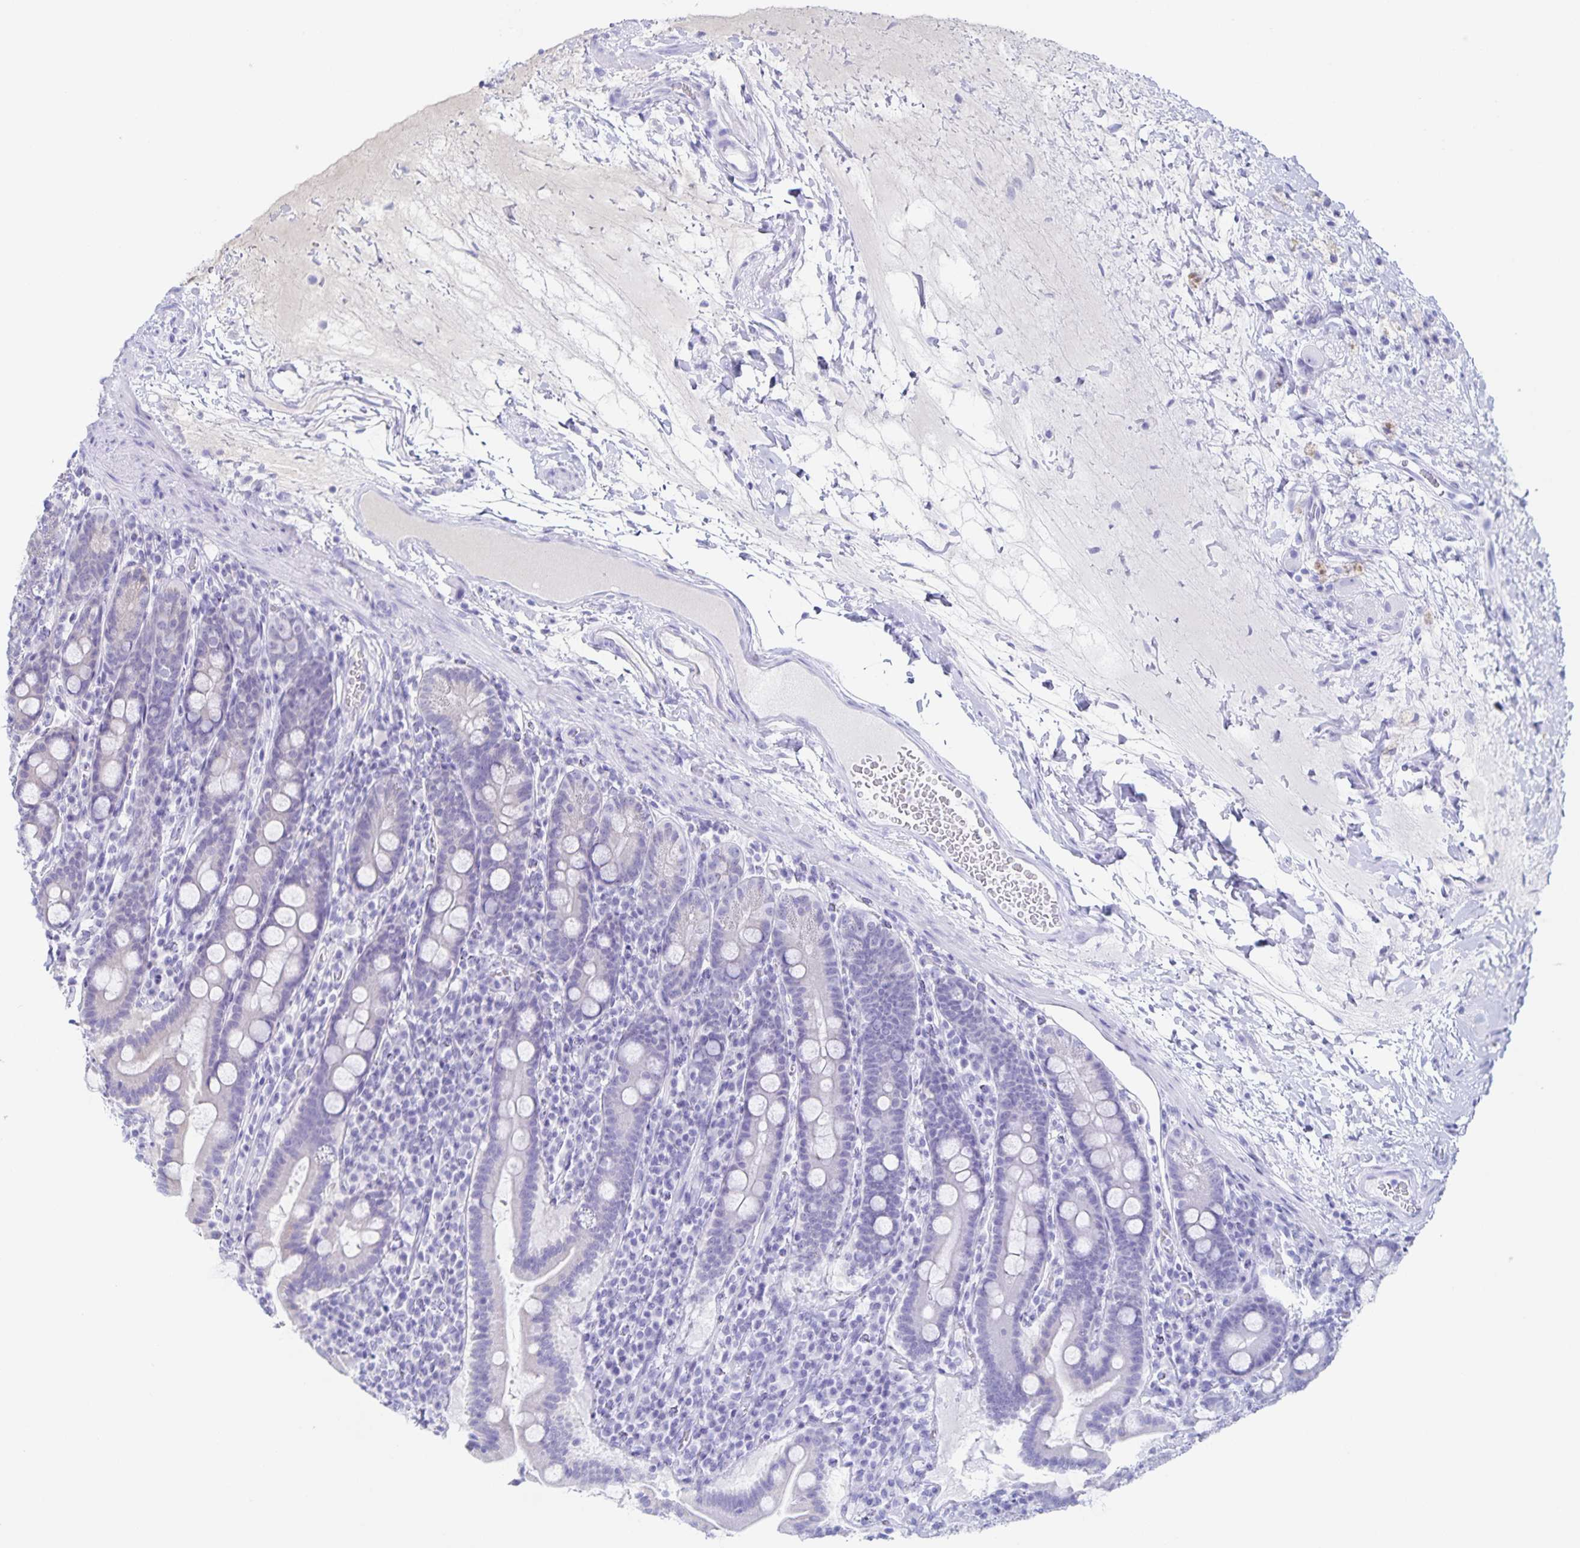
{"staining": {"intensity": "negative", "quantity": "none", "location": "none"}, "tissue": "small intestine", "cell_type": "Glandular cells", "image_type": "normal", "snomed": [{"axis": "morphology", "description": "Normal tissue, NOS"}, {"axis": "topography", "description": "Small intestine"}], "caption": "Immunohistochemistry photomicrograph of normal small intestine: small intestine stained with DAB reveals no significant protein expression in glandular cells. Brightfield microscopy of immunohistochemistry stained with DAB (brown) and hematoxylin (blue), captured at high magnification.", "gene": "RPL36A", "patient": {"sex": "male", "age": 26}}